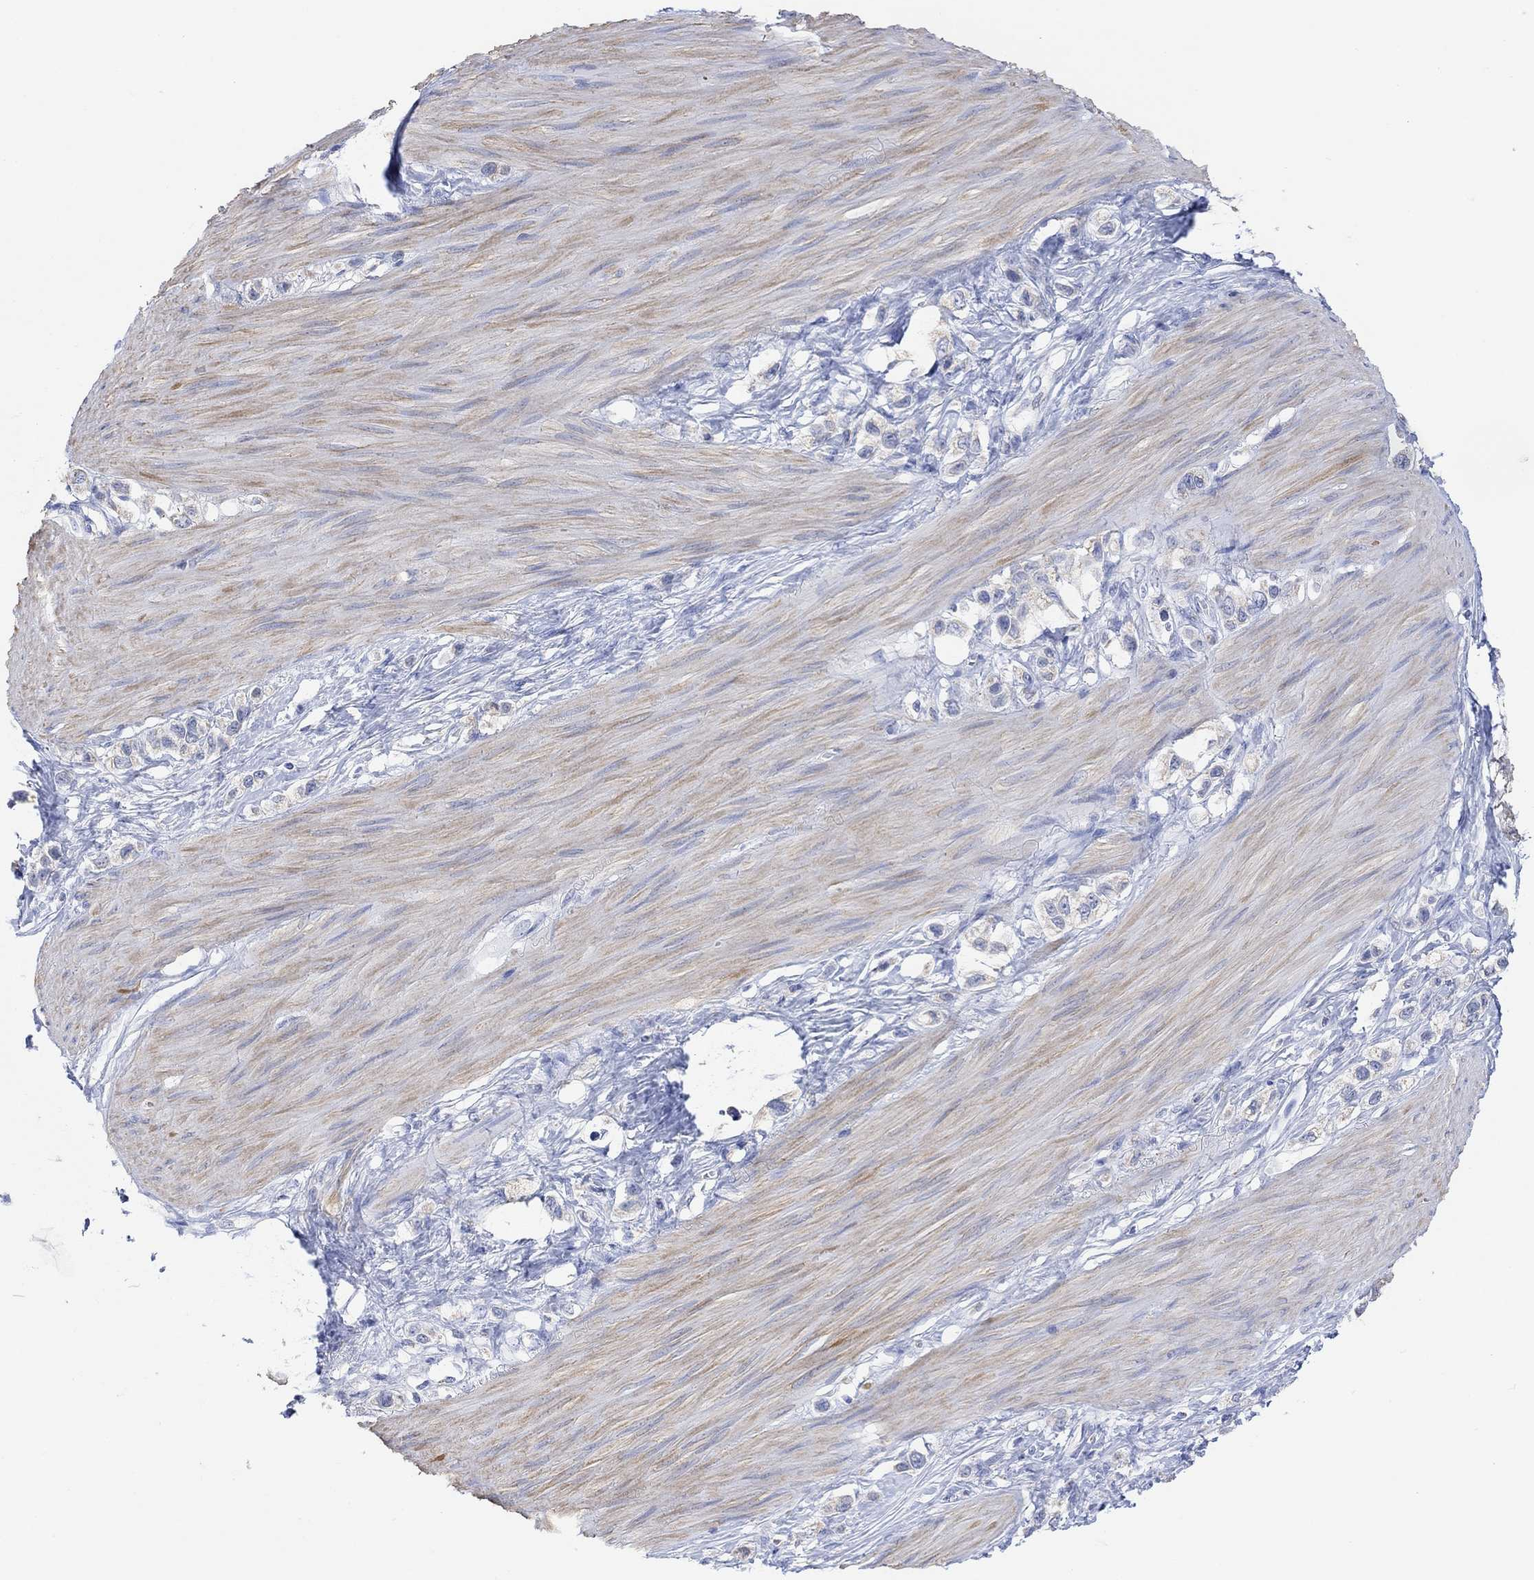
{"staining": {"intensity": "negative", "quantity": "none", "location": "none"}, "tissue": "stomach cancer", "cell_type": "Tumor cells", "image_type": "cancer", "snomed": [{"axis": "morphology", "description": "Normal tissue, NOS"}, {"axis": "morphology", "description": "Adenocarcinoma, NOS"}, {"axis": "morphology", "description": "Adenocarcinoma, High grade"}, {"axis": "topography", "description": "Stomach, upper"}, {"axis": "topography", "description": "Stomach"}], "caption": "Stomach high-grade adenocarcinoma was stained to show a protein in brown. There is no significant positivity in tumor cells.", "gene": "SYT12", "patient": {"sex": "female", "age": 65}}